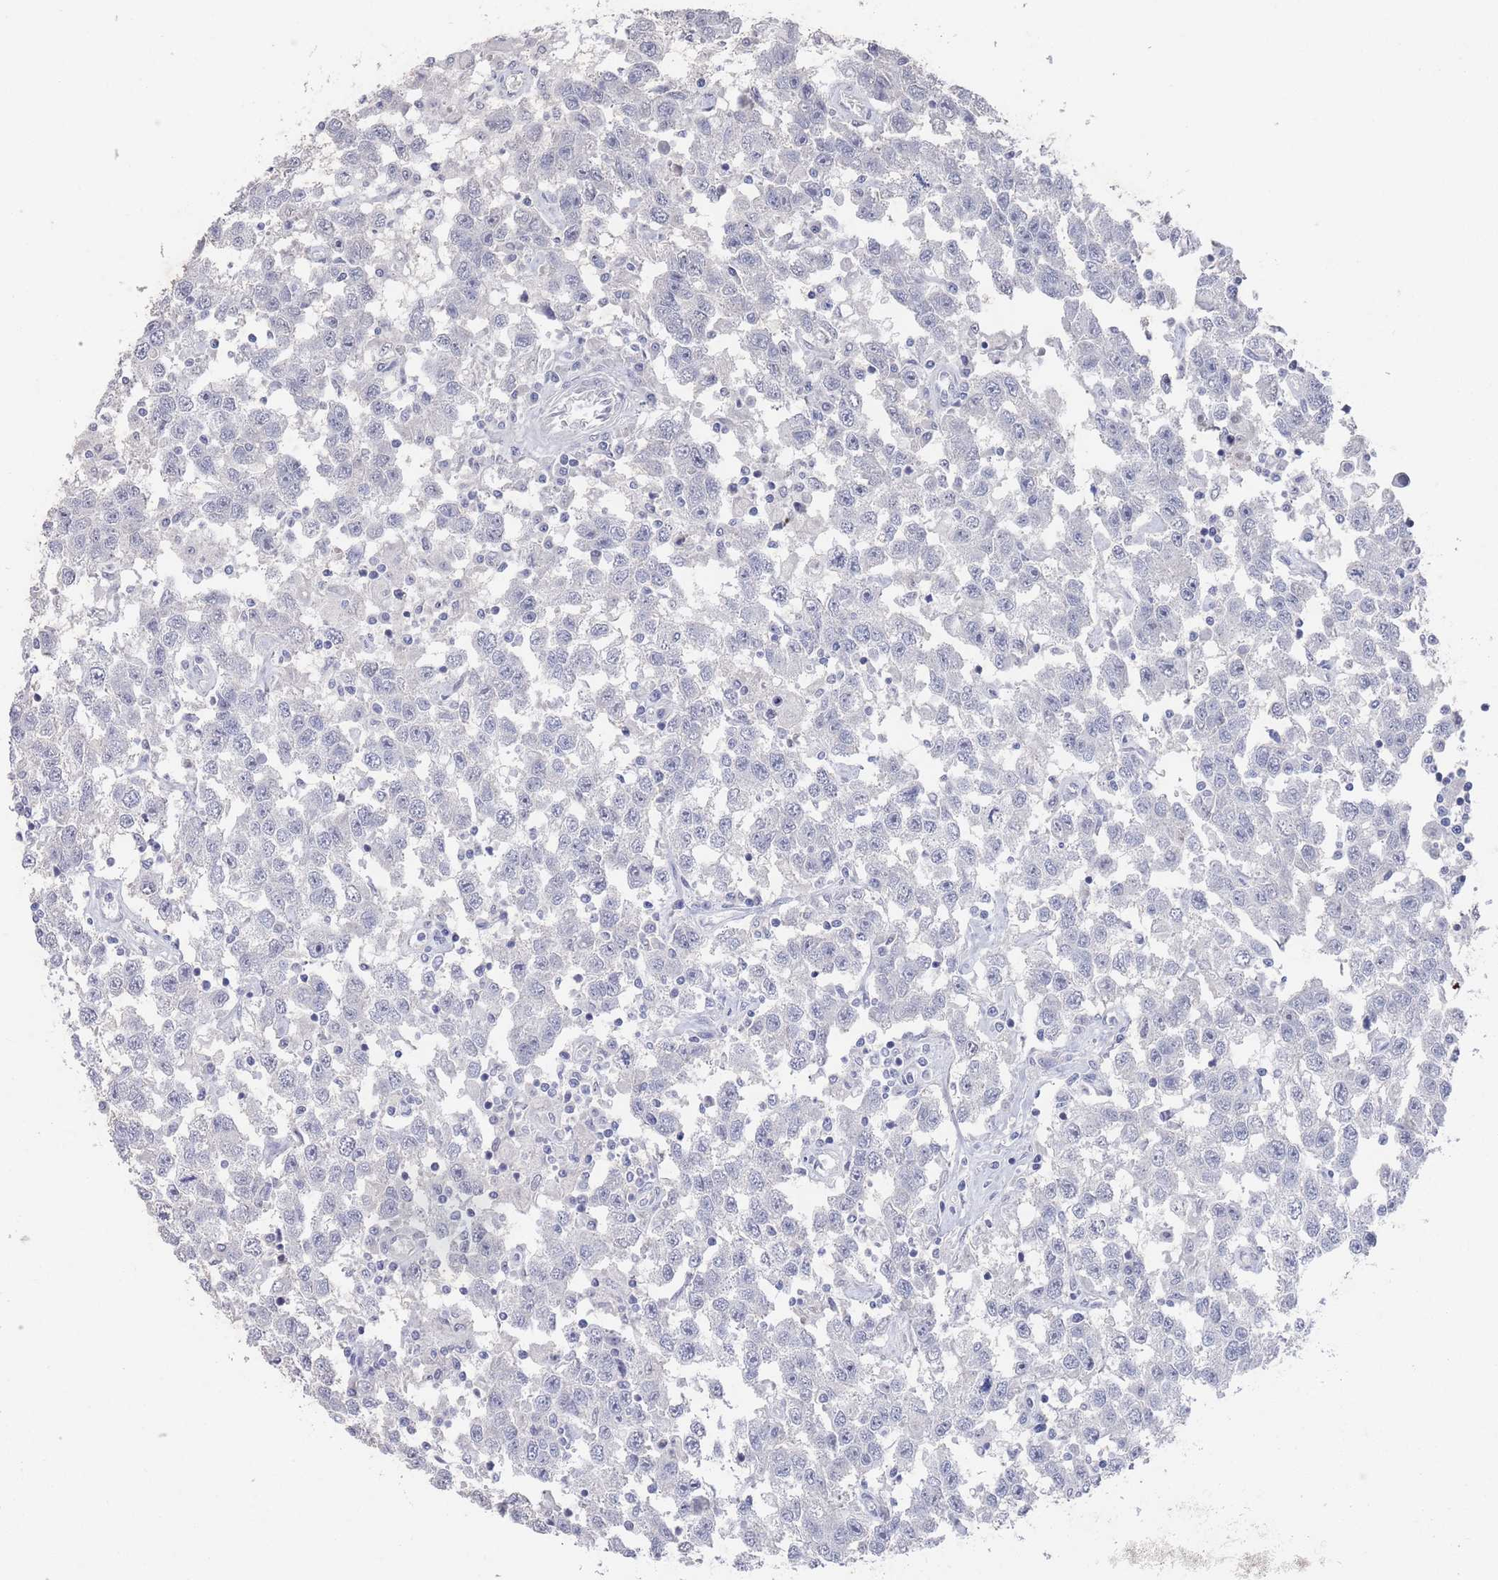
{"staining": {"intensity": "negative", "quantity": "none", "location": "none"}, "tissue": "testis cancer", "cell_type": "Tumor cells", "image_type": "cancer", "snomed": [{"axis": "morphology", "description": "Seminoma, NOS"}, {"axis": "topography", "description": "Testis"}], "caption": "Tumor cells show no significant staining in testis cancer (seminoma).", "gene": "PROM2", "patient": {"sex": "male", "age": 41}}